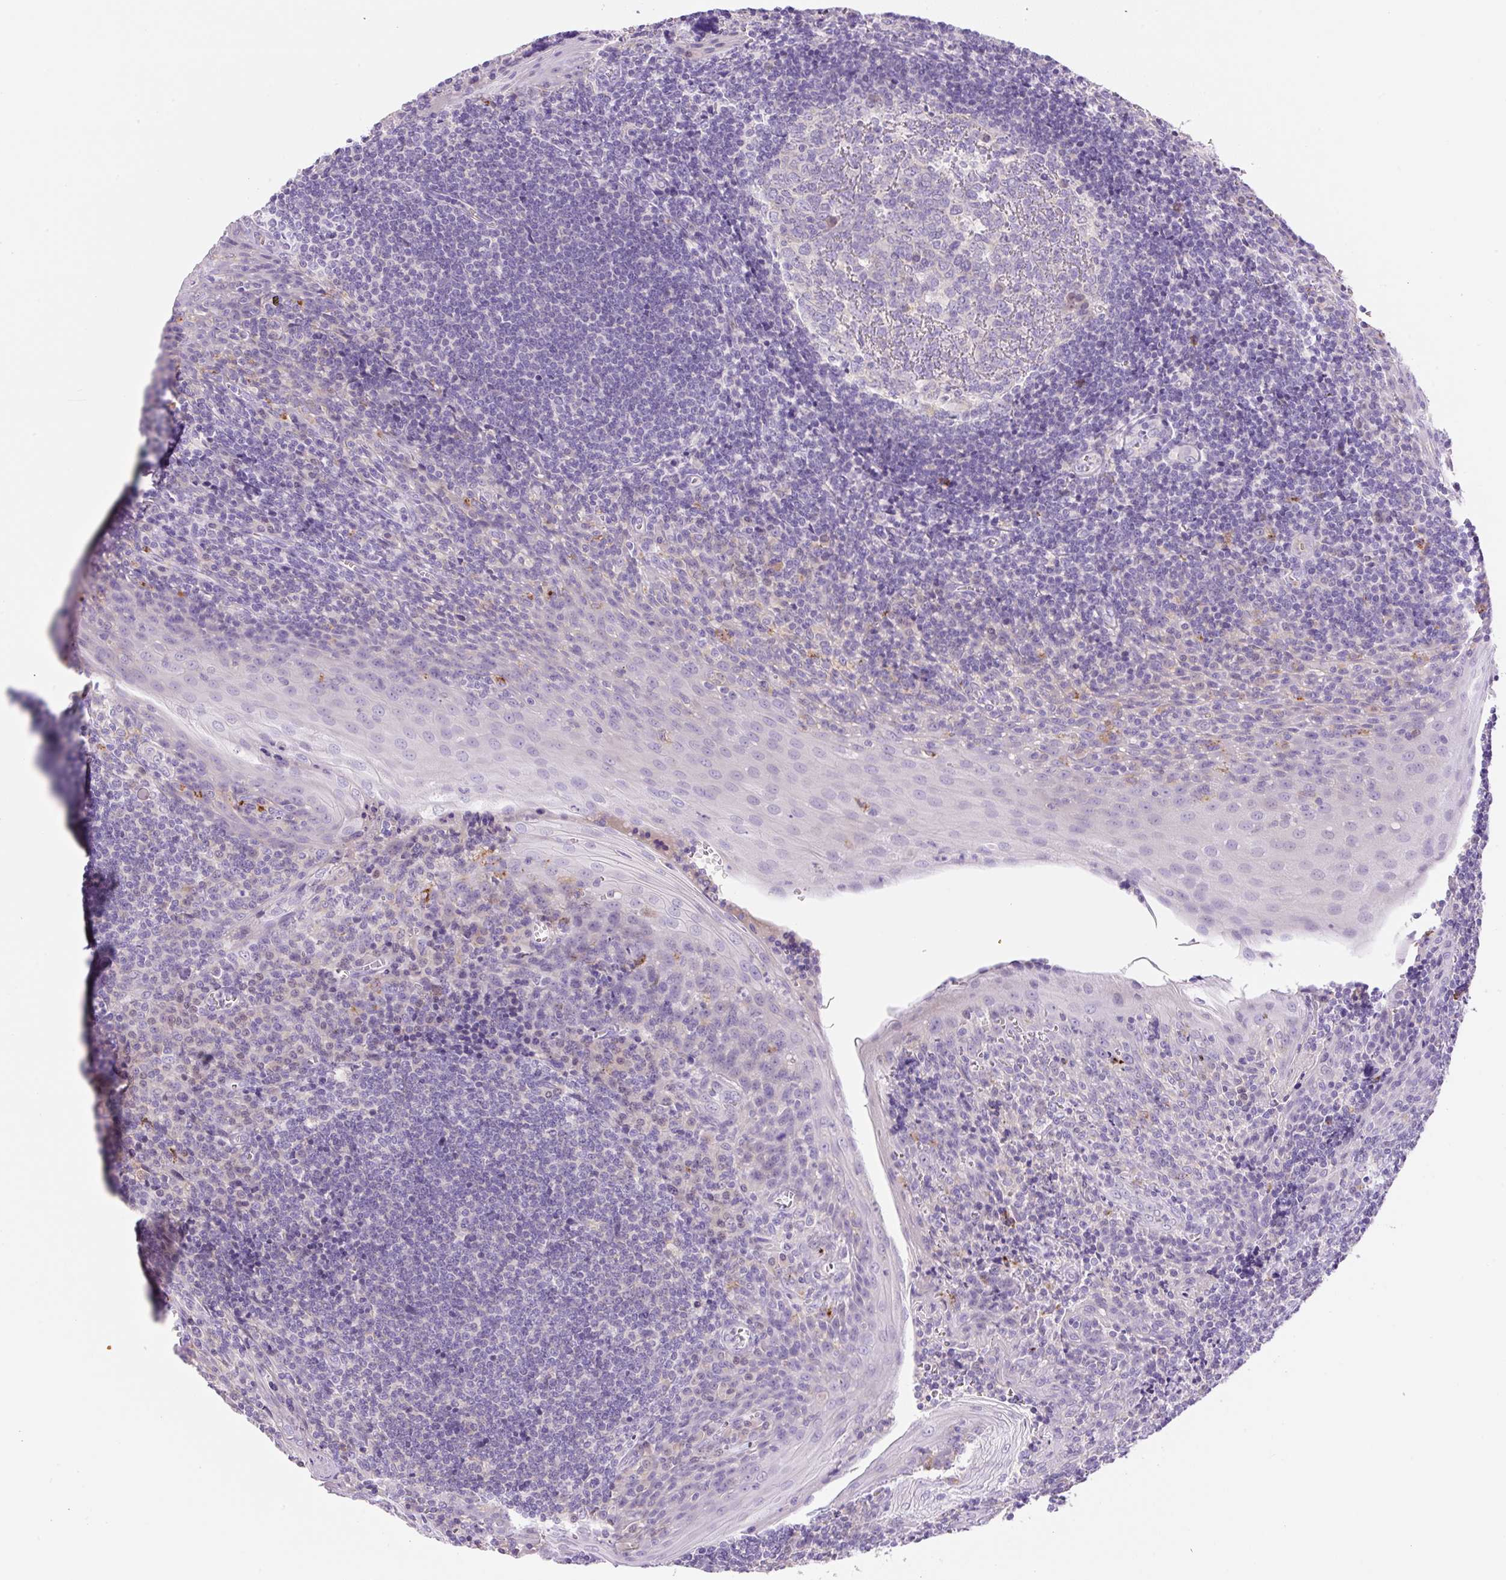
{"staining": {"intensity": "negative", "quantity": "none", "location": "none"}, "tissue": "tonsil", "cell_type": "Germinal center cells", "image_type": "normal", "snomed": [{"axis": "morphology", "description": "Normal tissue, NOS"}, {"axis": "topography", "description": "Tonsil"}], "caption": "This is an immunohistochemistry photomicrograph of unremarkable tonsil. There is no expression in germinal center cells.", "gene": "TDRD15", "patient": {"sex": "male", "age": 27}}